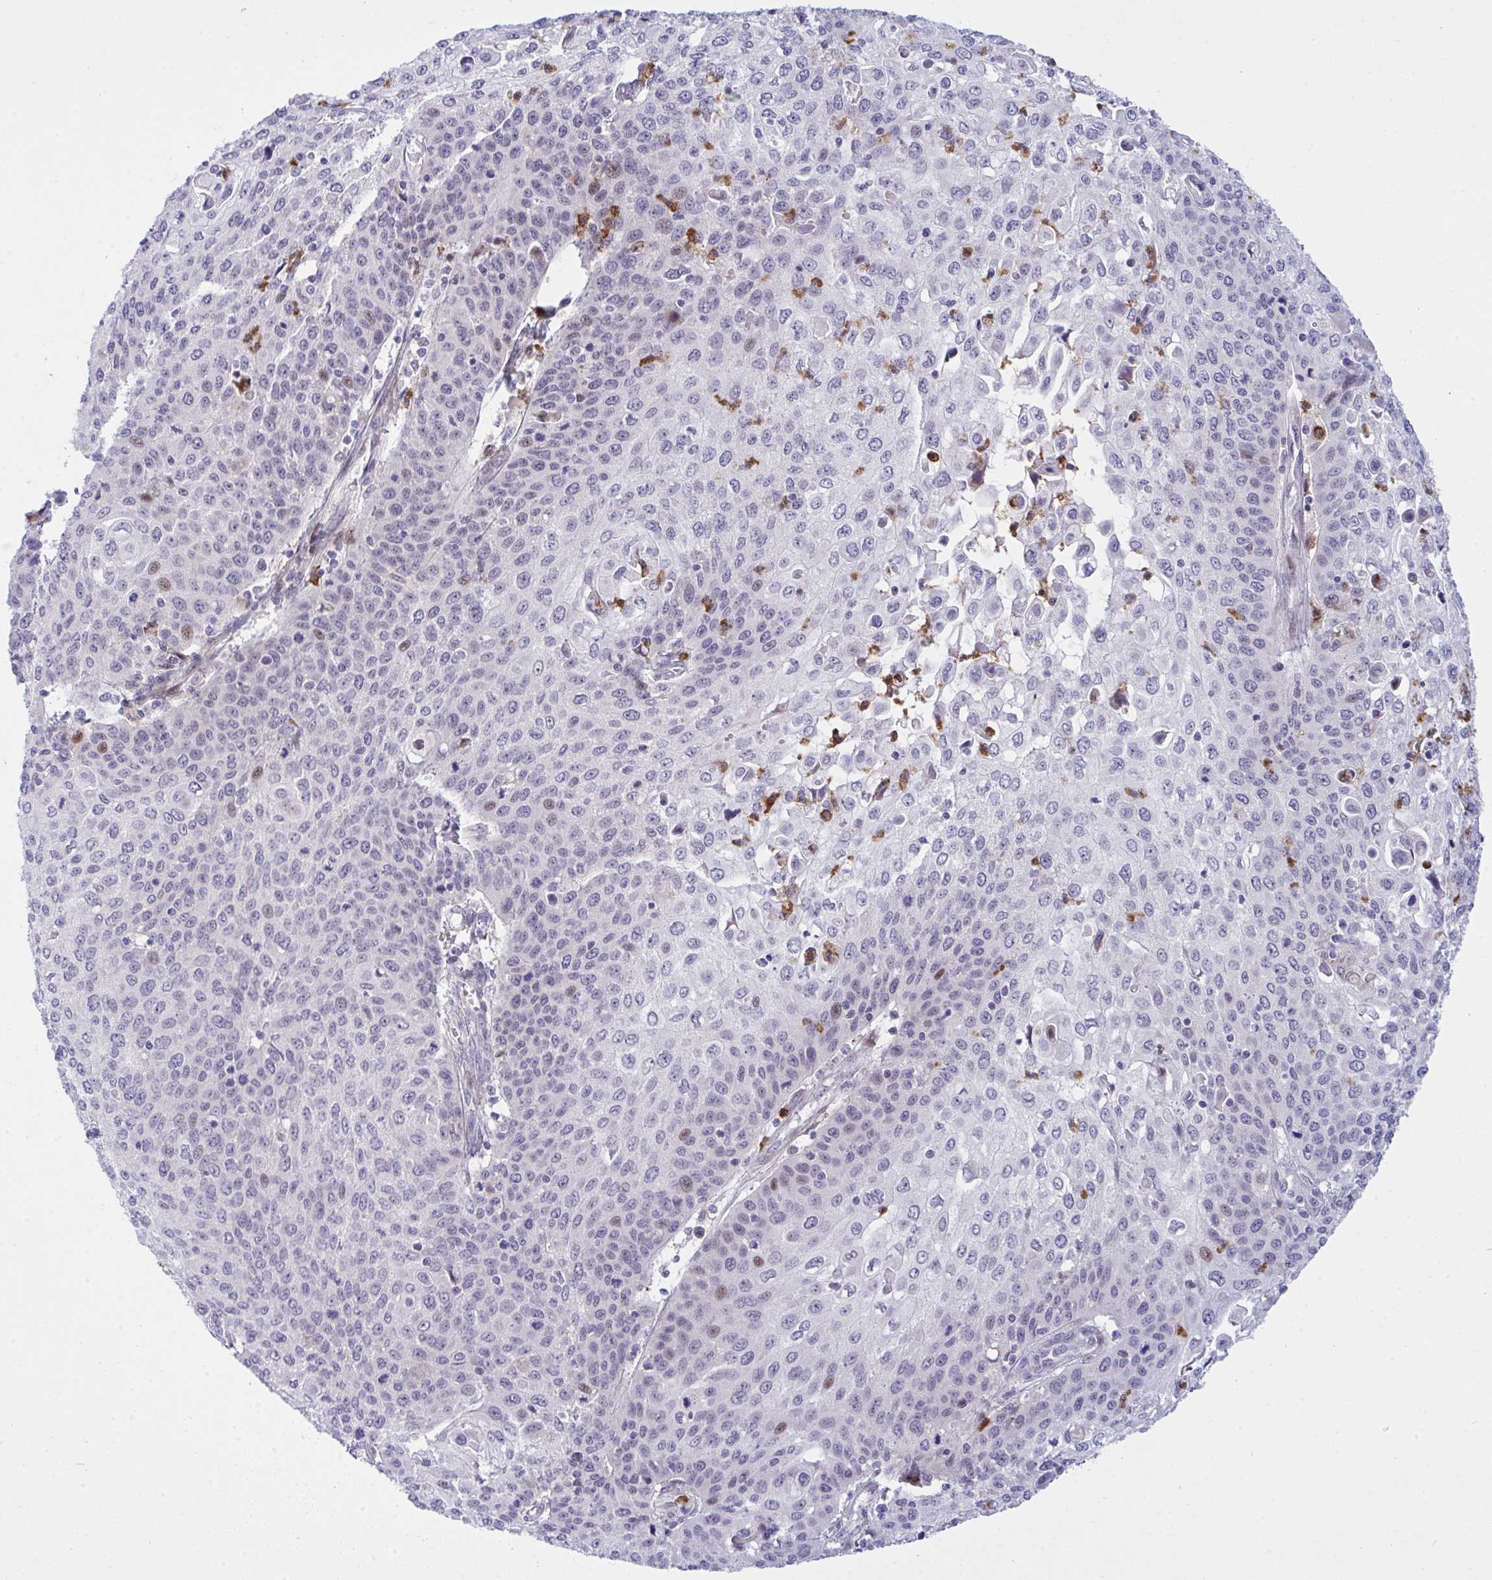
{"staining": {"intensity": "moderate", "quantity": "25%-75%", "location": "nuclear"}, "tissue": "cervical cancer", "cell_type": "Tumor cells", "image_type": "cancer", "snomed": [{"axis": "morphology", "description": "Squamous cell carcinoma, NOS"}, {"axis": "topography", "description": "Cervix"}], "caption": "Protein expression analysis of human cervical squamous cell carcinoma reveals moderate nuclear expression in approximately 25%-75% of tumor cells. The staining was performed using DAB, with brown indicating positive protein expression. Nuclei are stained blue with hematoxylin.", "gene": "ZNF554", "patient": {"sex": "female", "age": 65}}